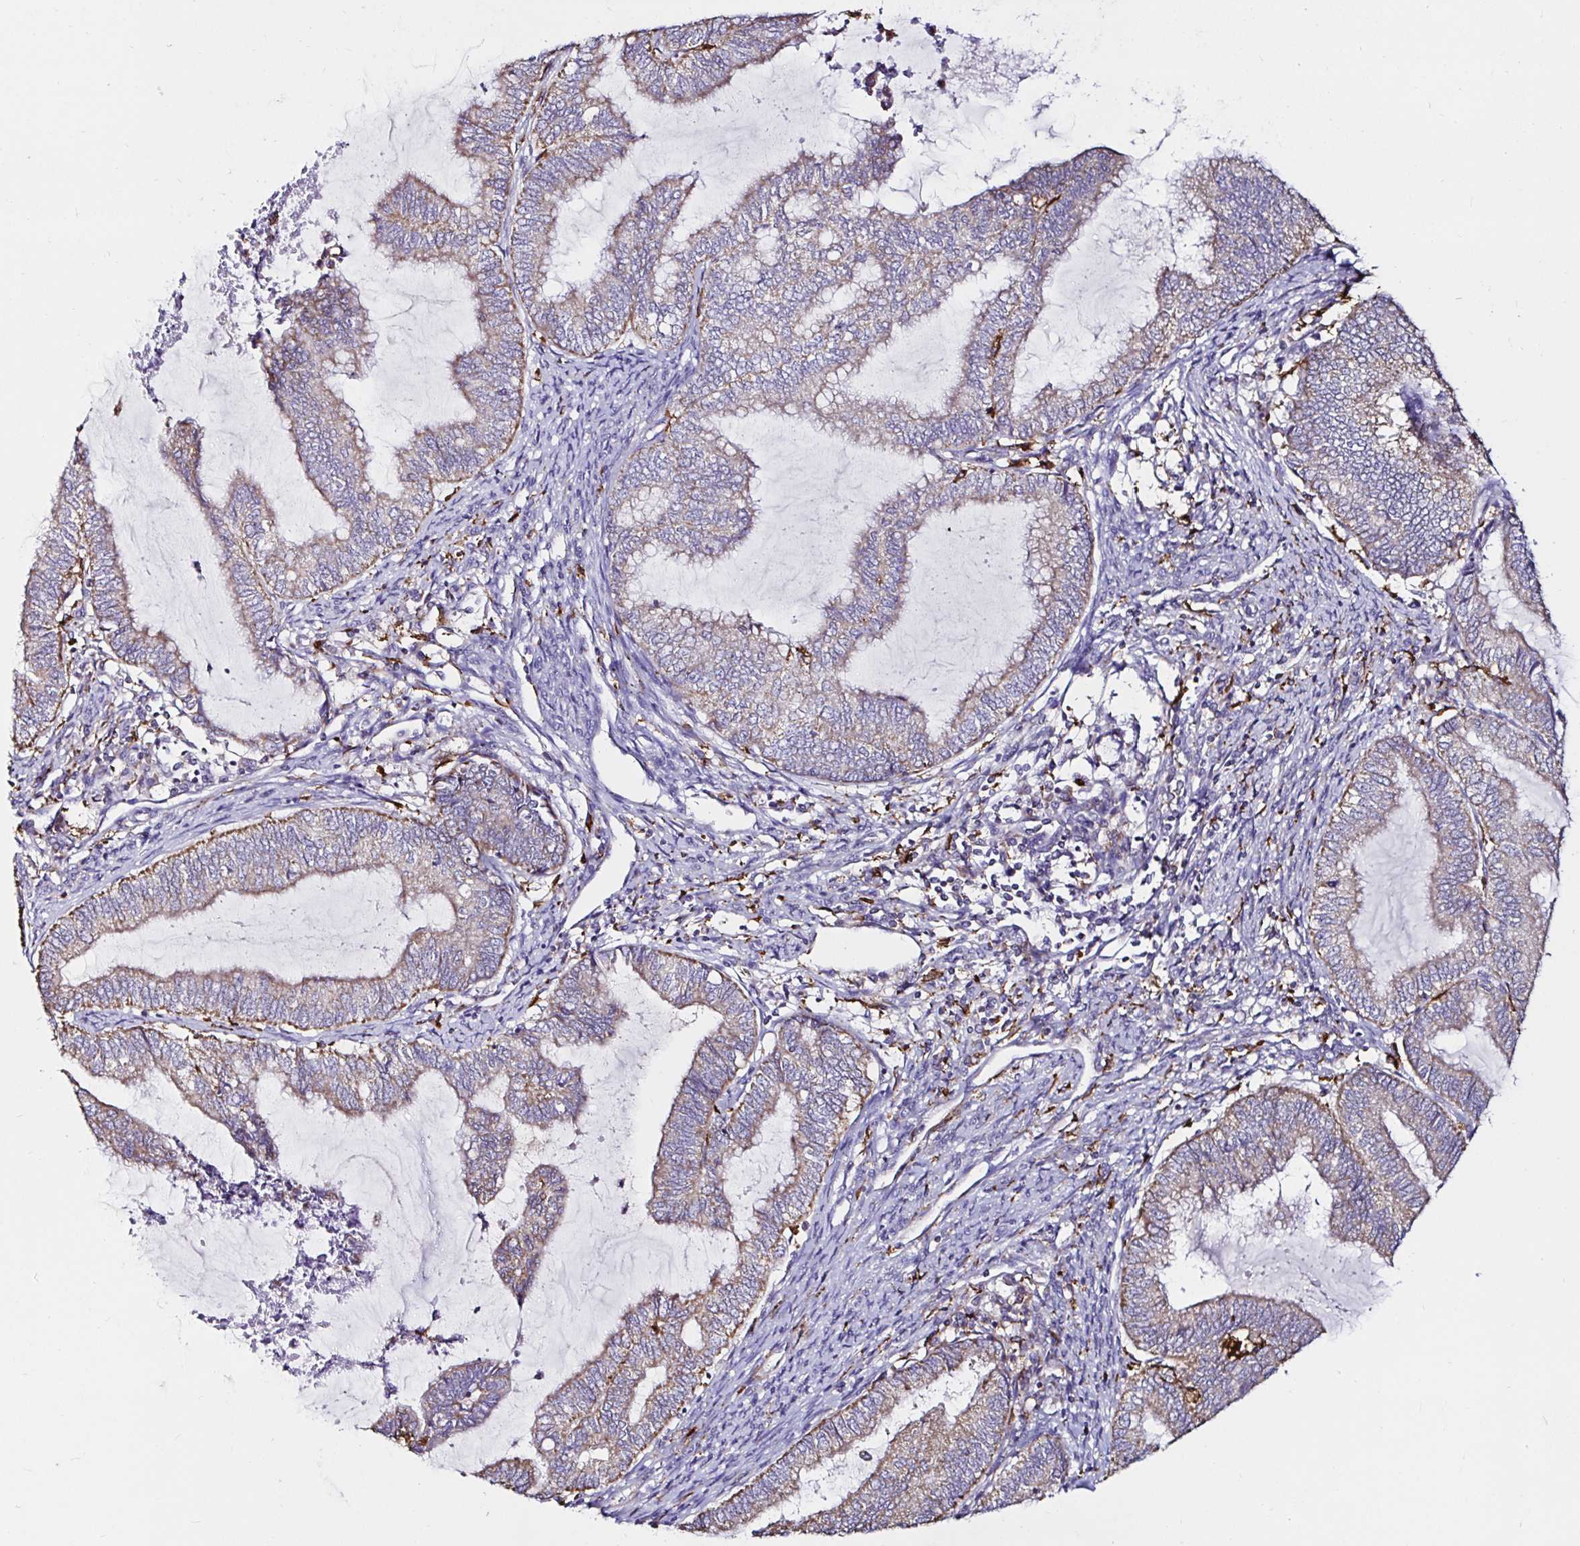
{"staining": {"intensity": "weak", "quantity": ">75%", "location": "cytoplasmic/membranous"}, "tissue": "endometrial cancer", "cell_type": "Tumor cells", "image_type": "cancer", "snomed": [{"axis": "morphology", "description": "Adenocarcinoma, NOS"}, {"axis": "topography", "description": "Endometrium"}], "caption": "A micrograph of human endometrial cancer stained for a protein demonstrates weak cytoplasmic/membranous brown staining in tumor cells.", "gene": "MSR1", "patient": {"sex": "female", "age": 79}}